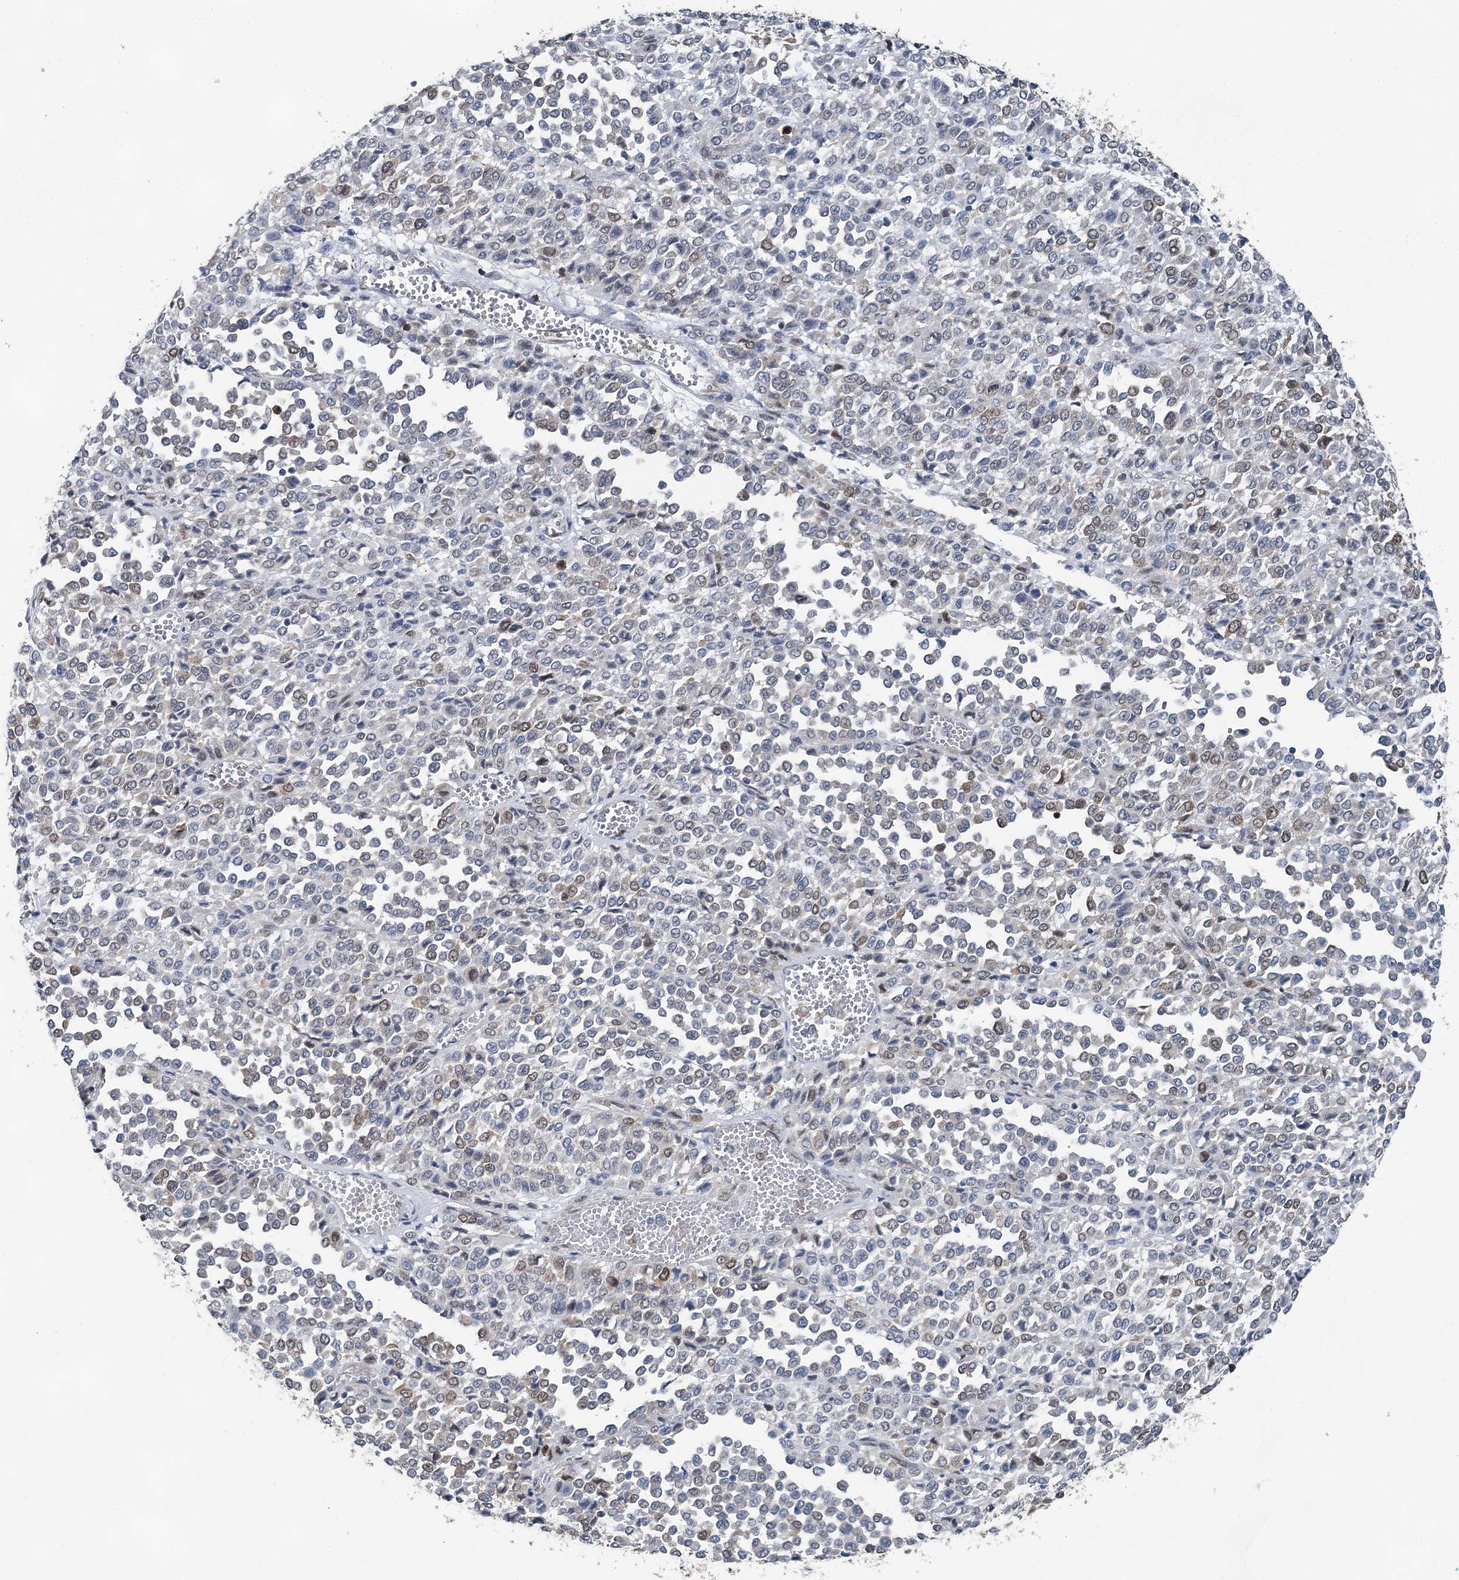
{"staining": {"intensity": "weak", "quantity": "<25%", "location": "cytoplasmic/membranous"}, "tissue": "melanoma", "cell_type": "Tumor cells", "image_type": "cancer", "snomed": [{"axis": "morphology", "description": "Malignant melanoma, Metastatic site"}, {"axis": "topography", "description": "Pancreas"}], "caption": "IHC histopathology image of neoplastic tissue: human malignant melanoma (metastatic site) stained with DAB (3,3'-diaminobenzidine) displays no significant protein positivity in tumor cells.", "gene": "HAT1", "patient": {"sex": "female", "age": 30}}